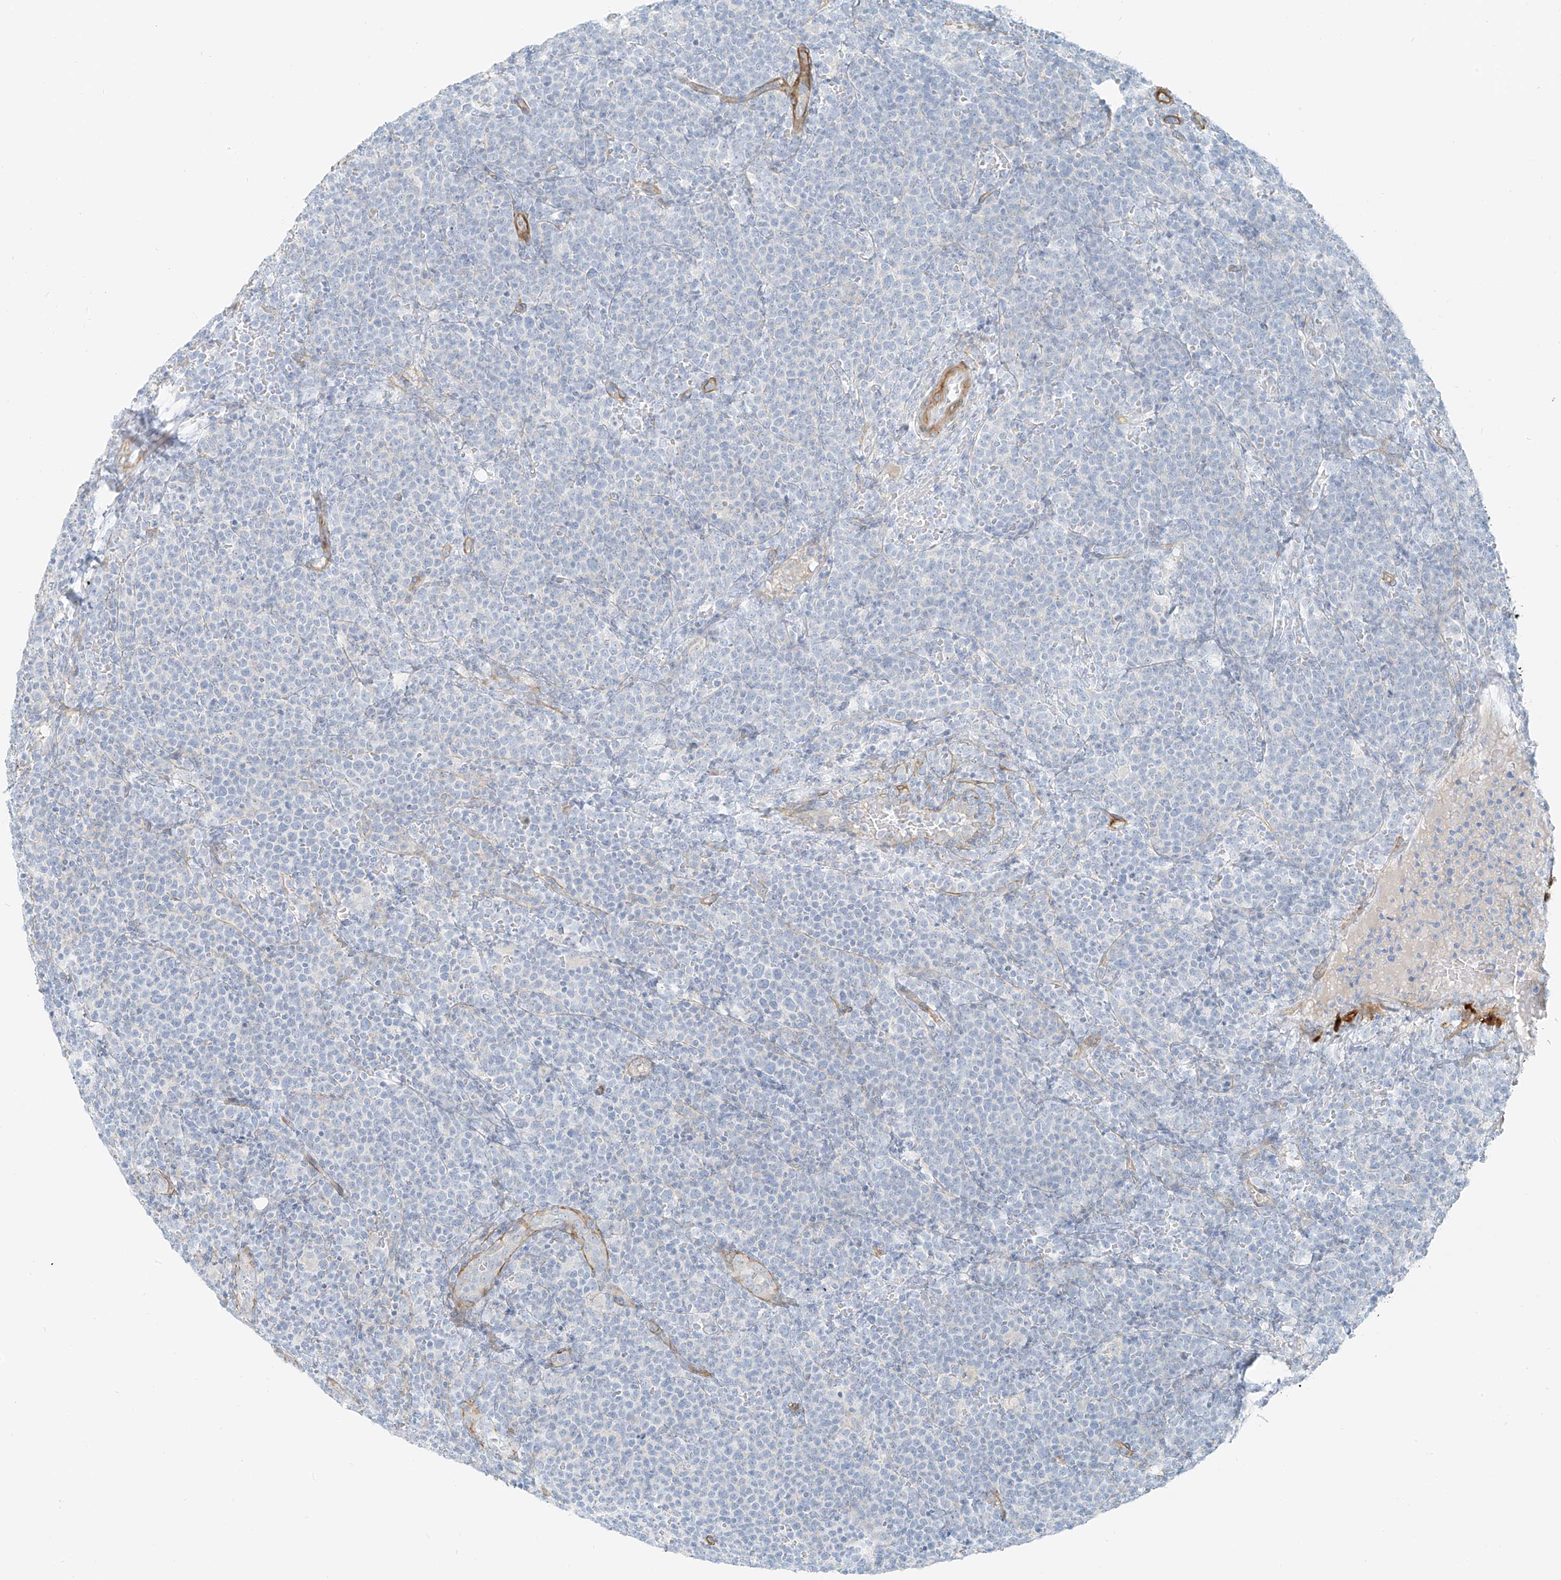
{"staining": {"intensity": "negative", "quantity": "none", "location": "none"}, "tissue": "lymphoma", "cell_type": "Tumor cells", "image_type": "cancer", "snomed": [{"axis": "morphology", "description": "Malignant lymphoma, non-Hodgkin's type, High grade"}, {"axis": "topography", "description": "Lymph node"}], "caption": "The IHC histopathology image has no significant positivity in tumor cells of lymphoma tissue. The staining was performed using DAB (3,3'-diaminobenzidine) to visualize the protein expression in brown, while the nuclei were stained in blue with hematoxylin (Magnification: 20x).", "gene": "SMCP", "patient": {"sex": "male", "age": 61}}